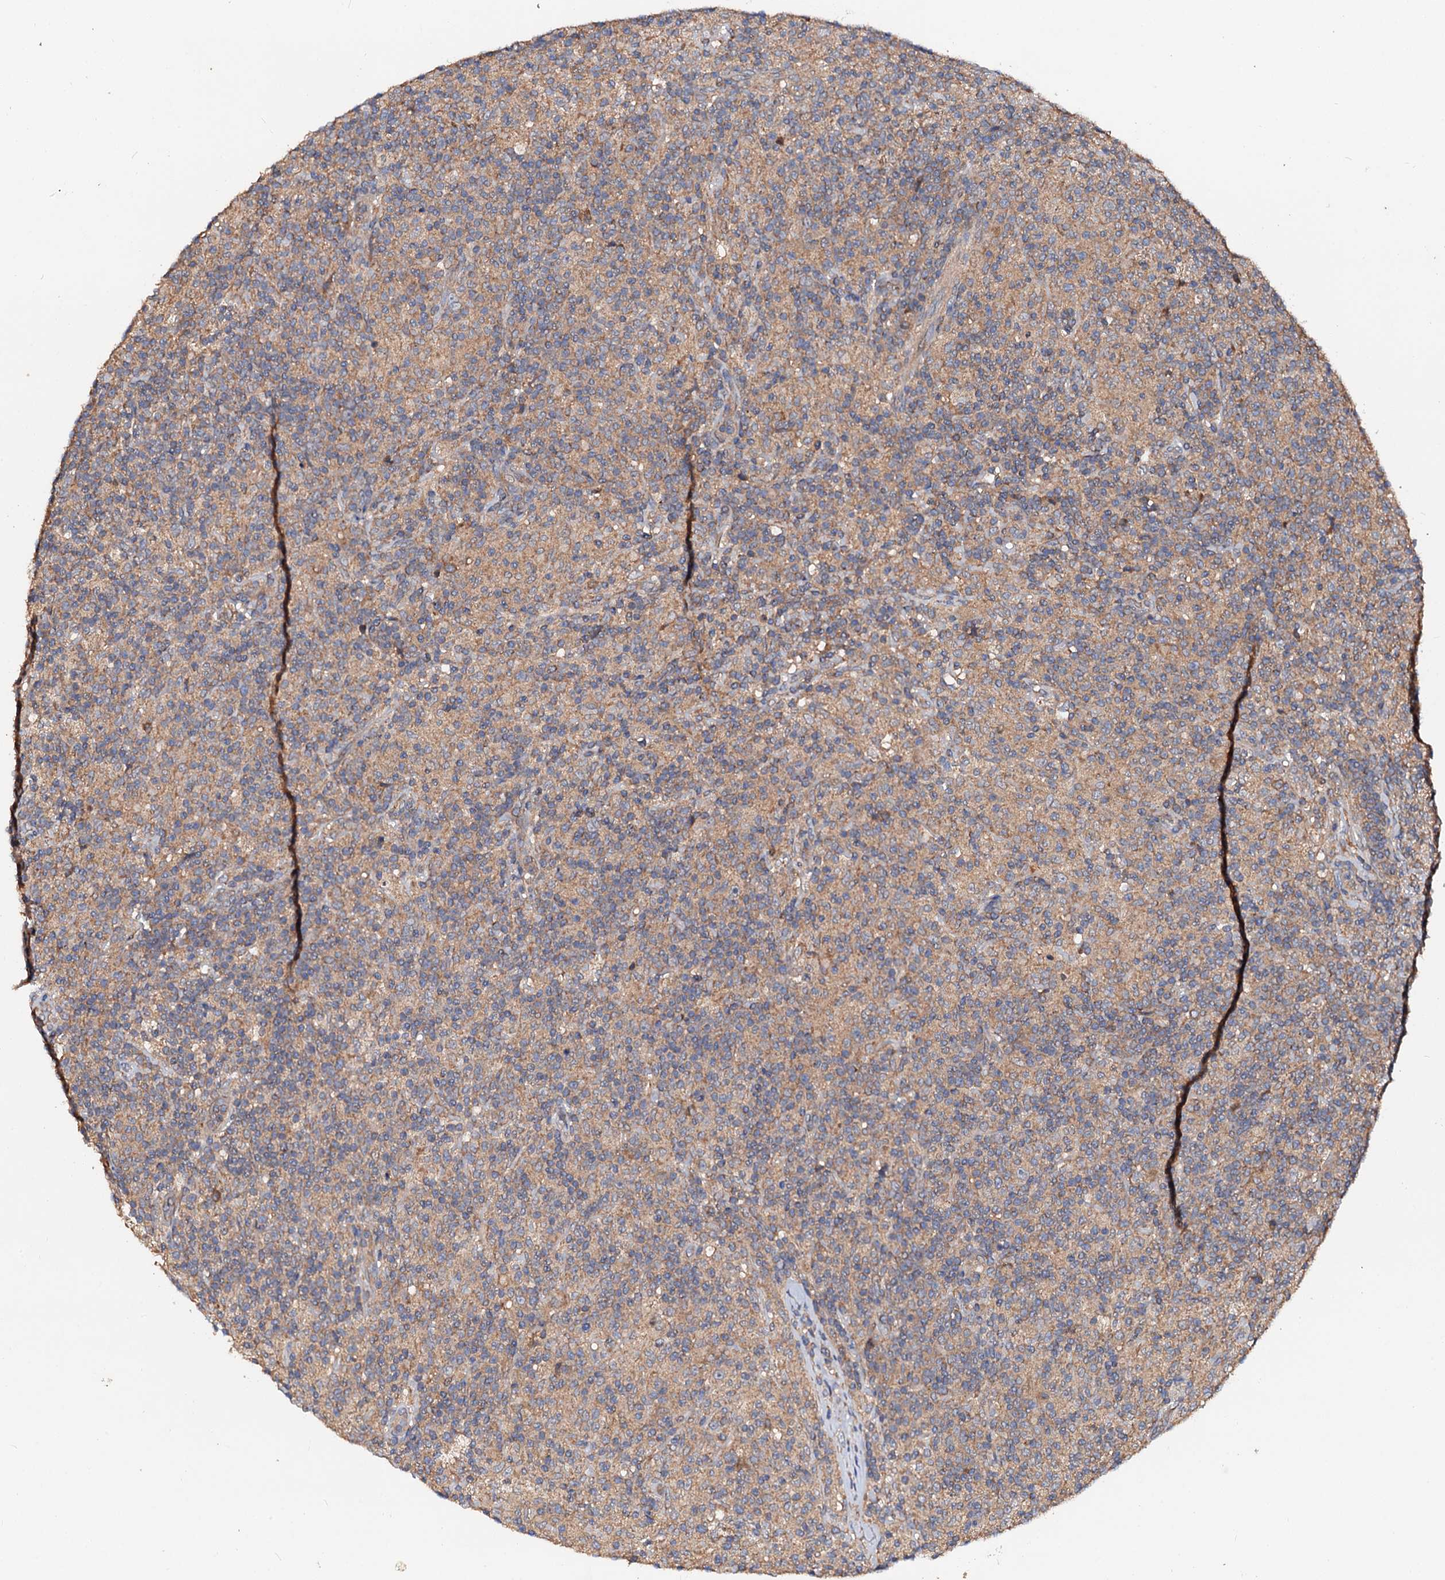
{"staining": {"intensity": "weak", "quantity": ">75%", "location": "cytoplasmic/membranous"}, "tissue": "lymphoma", "cell_type": "Tumor cells", "image_type": "cancer", "snomed": [{"axis": "morphology", "description": "Hodgkin's disease, NOS"}, {"axis": "topography", "description": "Lymph node"}], "caption": "Lymphoma stained with a protein marker shows weak staining in tumor cells.", "gene": "EXTL1", "patient": {"sex": "male", "age": 70}}